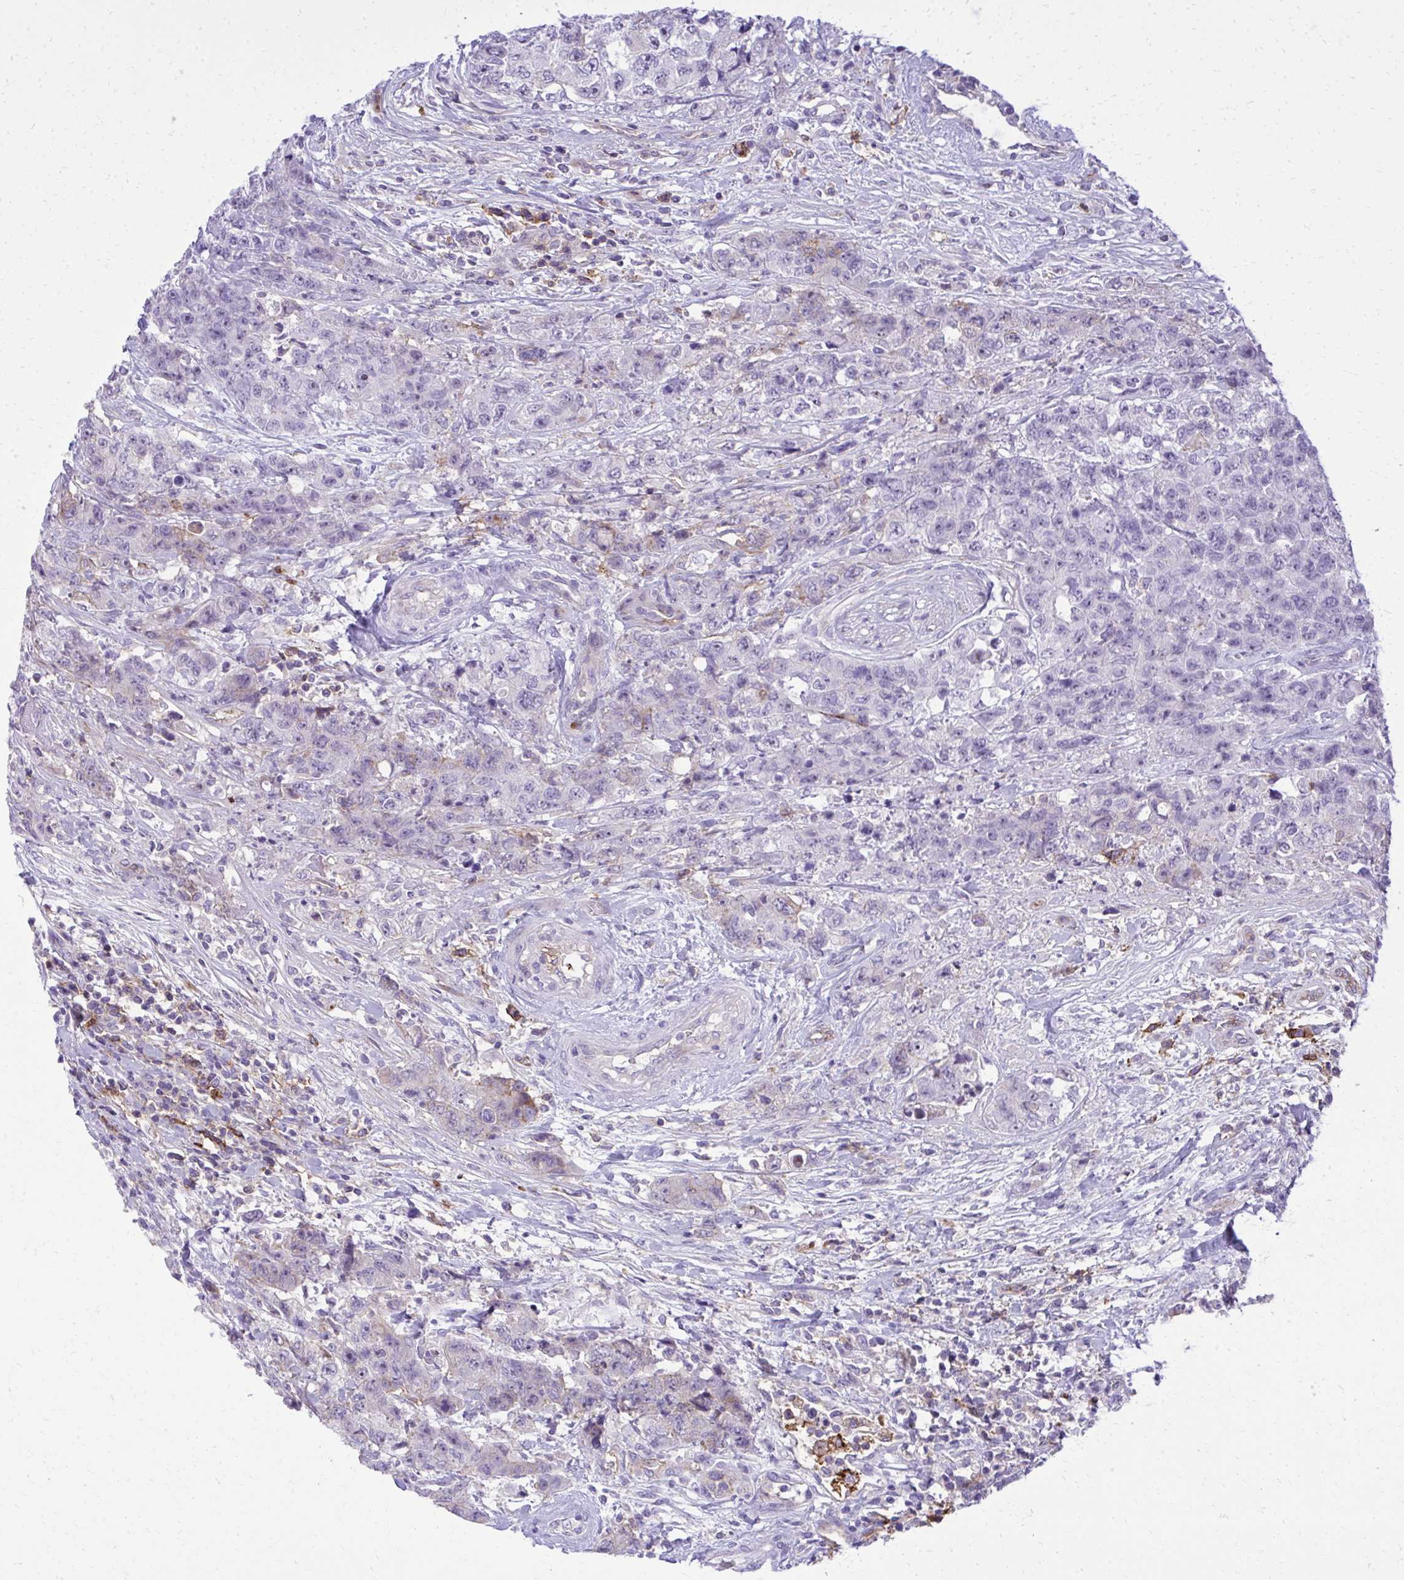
{"staining": {"intensity": "negative", "quantity": "none", "location": "none"}, "tissue": "urothelial cancer", "cell_type": "Tumor cells", "image_type": "cancer", "snomed": [{"axis": "morphology", "description": "Urothelial carcinoma, High grade"}, {"axis": "topography", "description": "Urinary bladder"}], "caption": "This is a histopathology image of IHC staining of high-grade urothelial carcinoma, which shows no positivity in tumor cells.", "gene": "PITPNM3", "patient": {"sex": "female", "age": 78}}